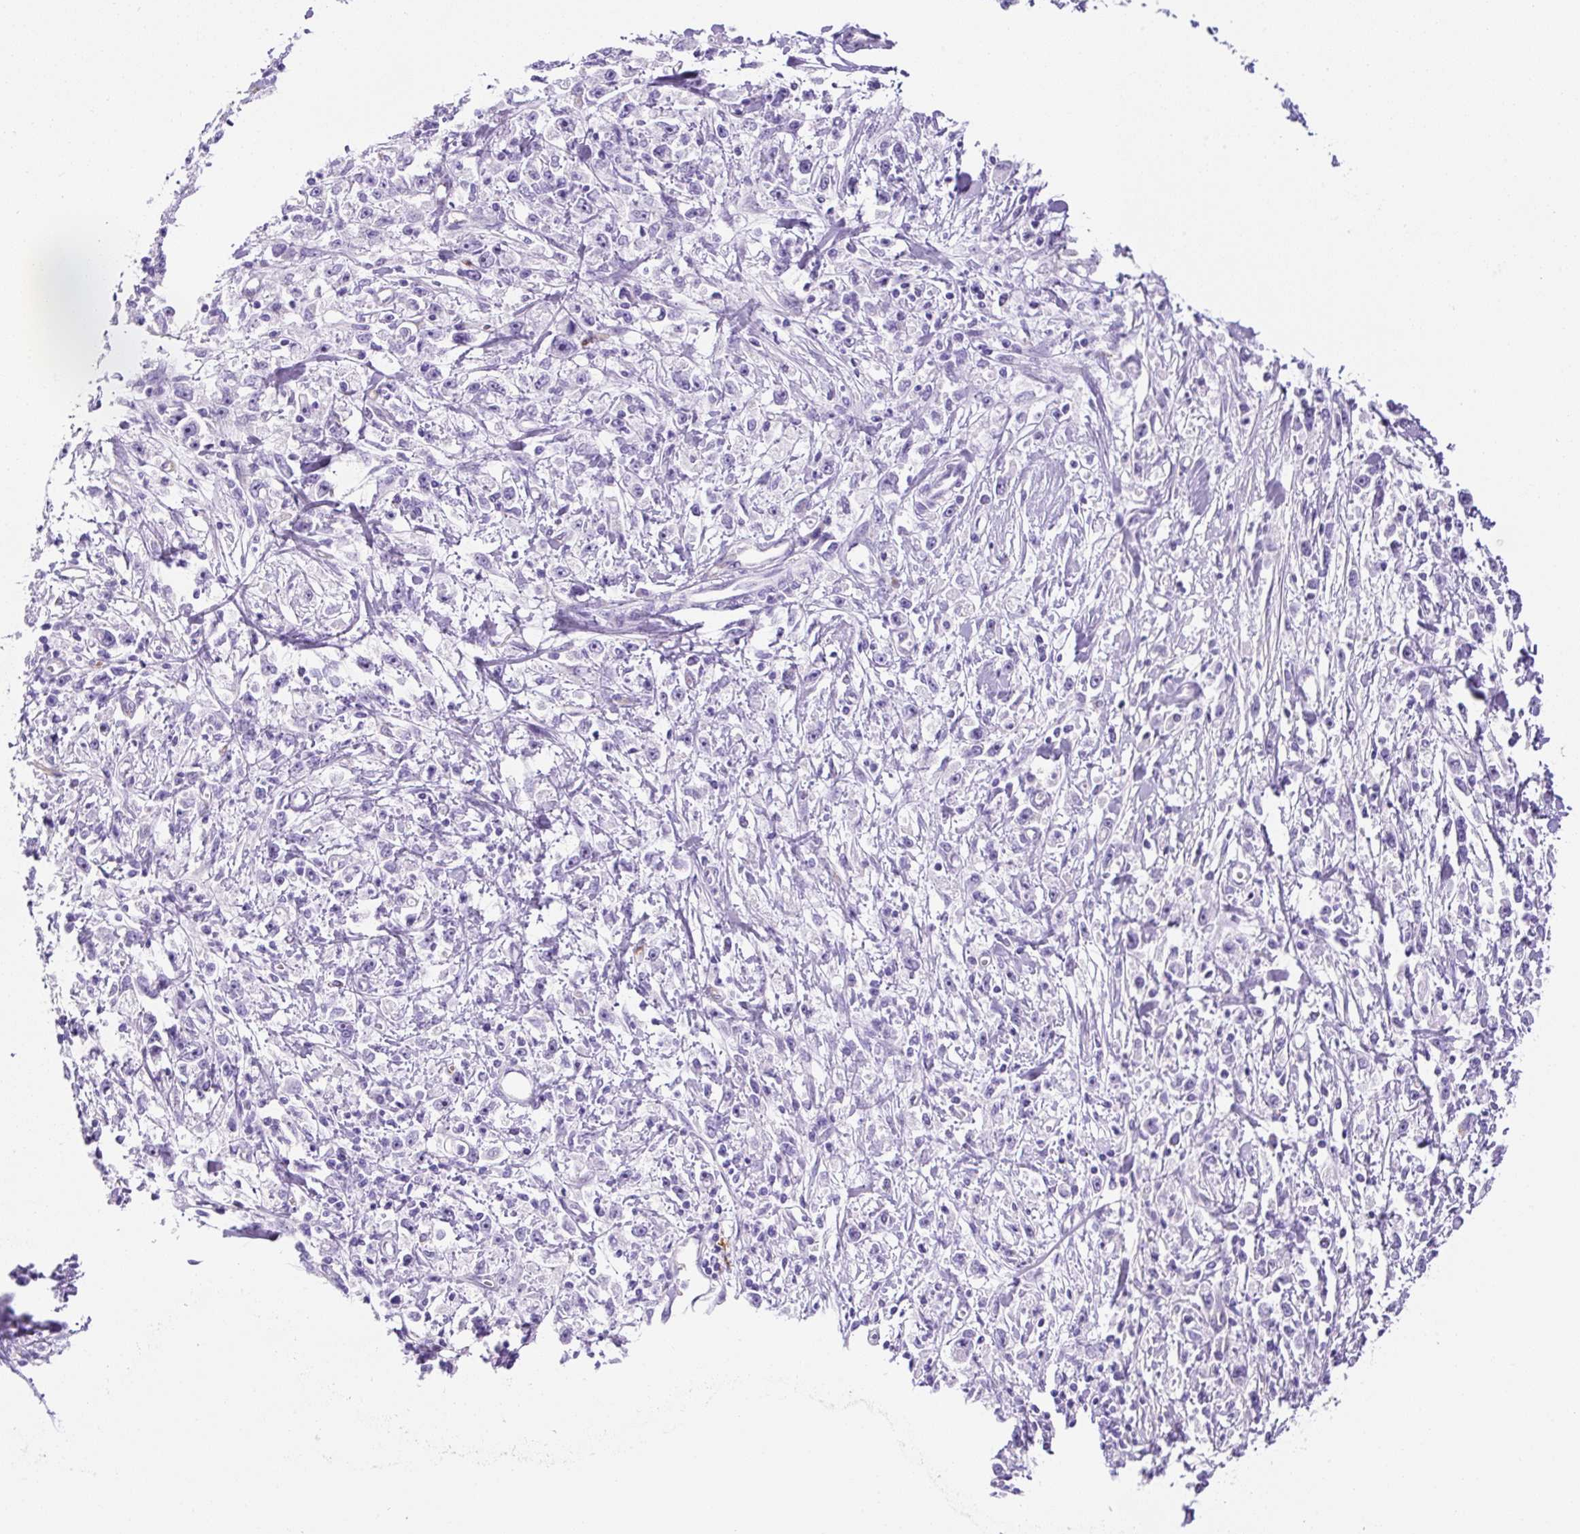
{"staining": {"intensity": "negative", "quantity": "none", "location": "none"}, "tissue": "stomach cancer", "cell_type": "Tumor cells", "image_type": "cancer", "snomed": [{"axis": "morphology", "description": "Adenocarcinoma, NOS"}, {"axis": "topography", "description": "Stomach"}], "caption": "A high-resolution image shows immunohistochemistry (IHC) staining of stomach adenocarcinoma, which displays no significant expression in tumor cells.", "gene": "ASB4", "patient": {"sex": "female", "age": 59}}